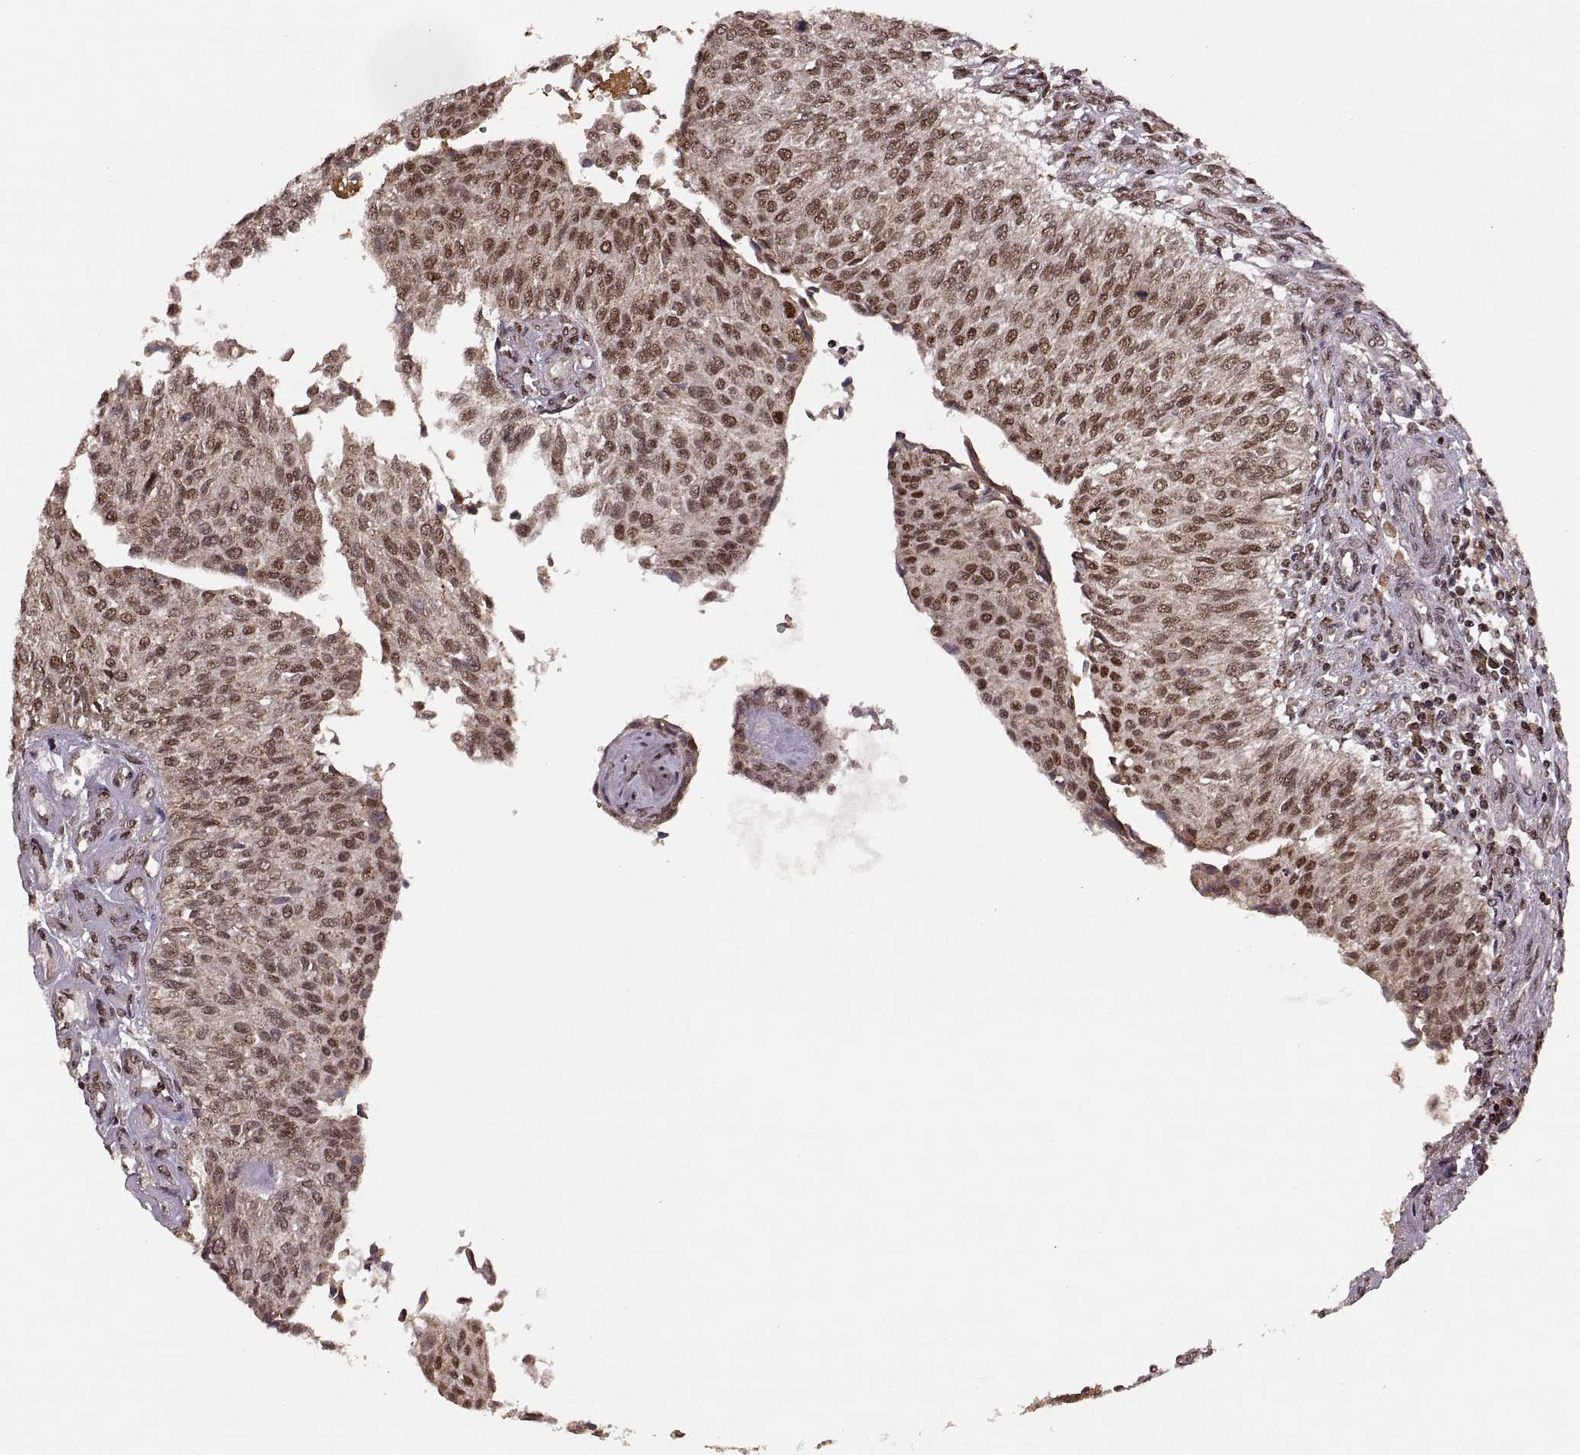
{"staining": {"intensity": "strong", "quantity": ">75%", "location": "nuclear"}, "tissue": "urothelial cancer", "cell_type": "Tumor cells", "image_type": "cancer", "snomed": [{"axis": "morphology", "description": "Urothelial carcinoma, NOS"}, {"axis": "topography", "description": "Urinary bladder"}], "caption": "Protein expression analysis of transitional cell carcinoma demonstrates strong nuclear expression in about >75% of tumor cells.", "gene": "RFT1", "patient": {"sex": "male", "age": 55}}